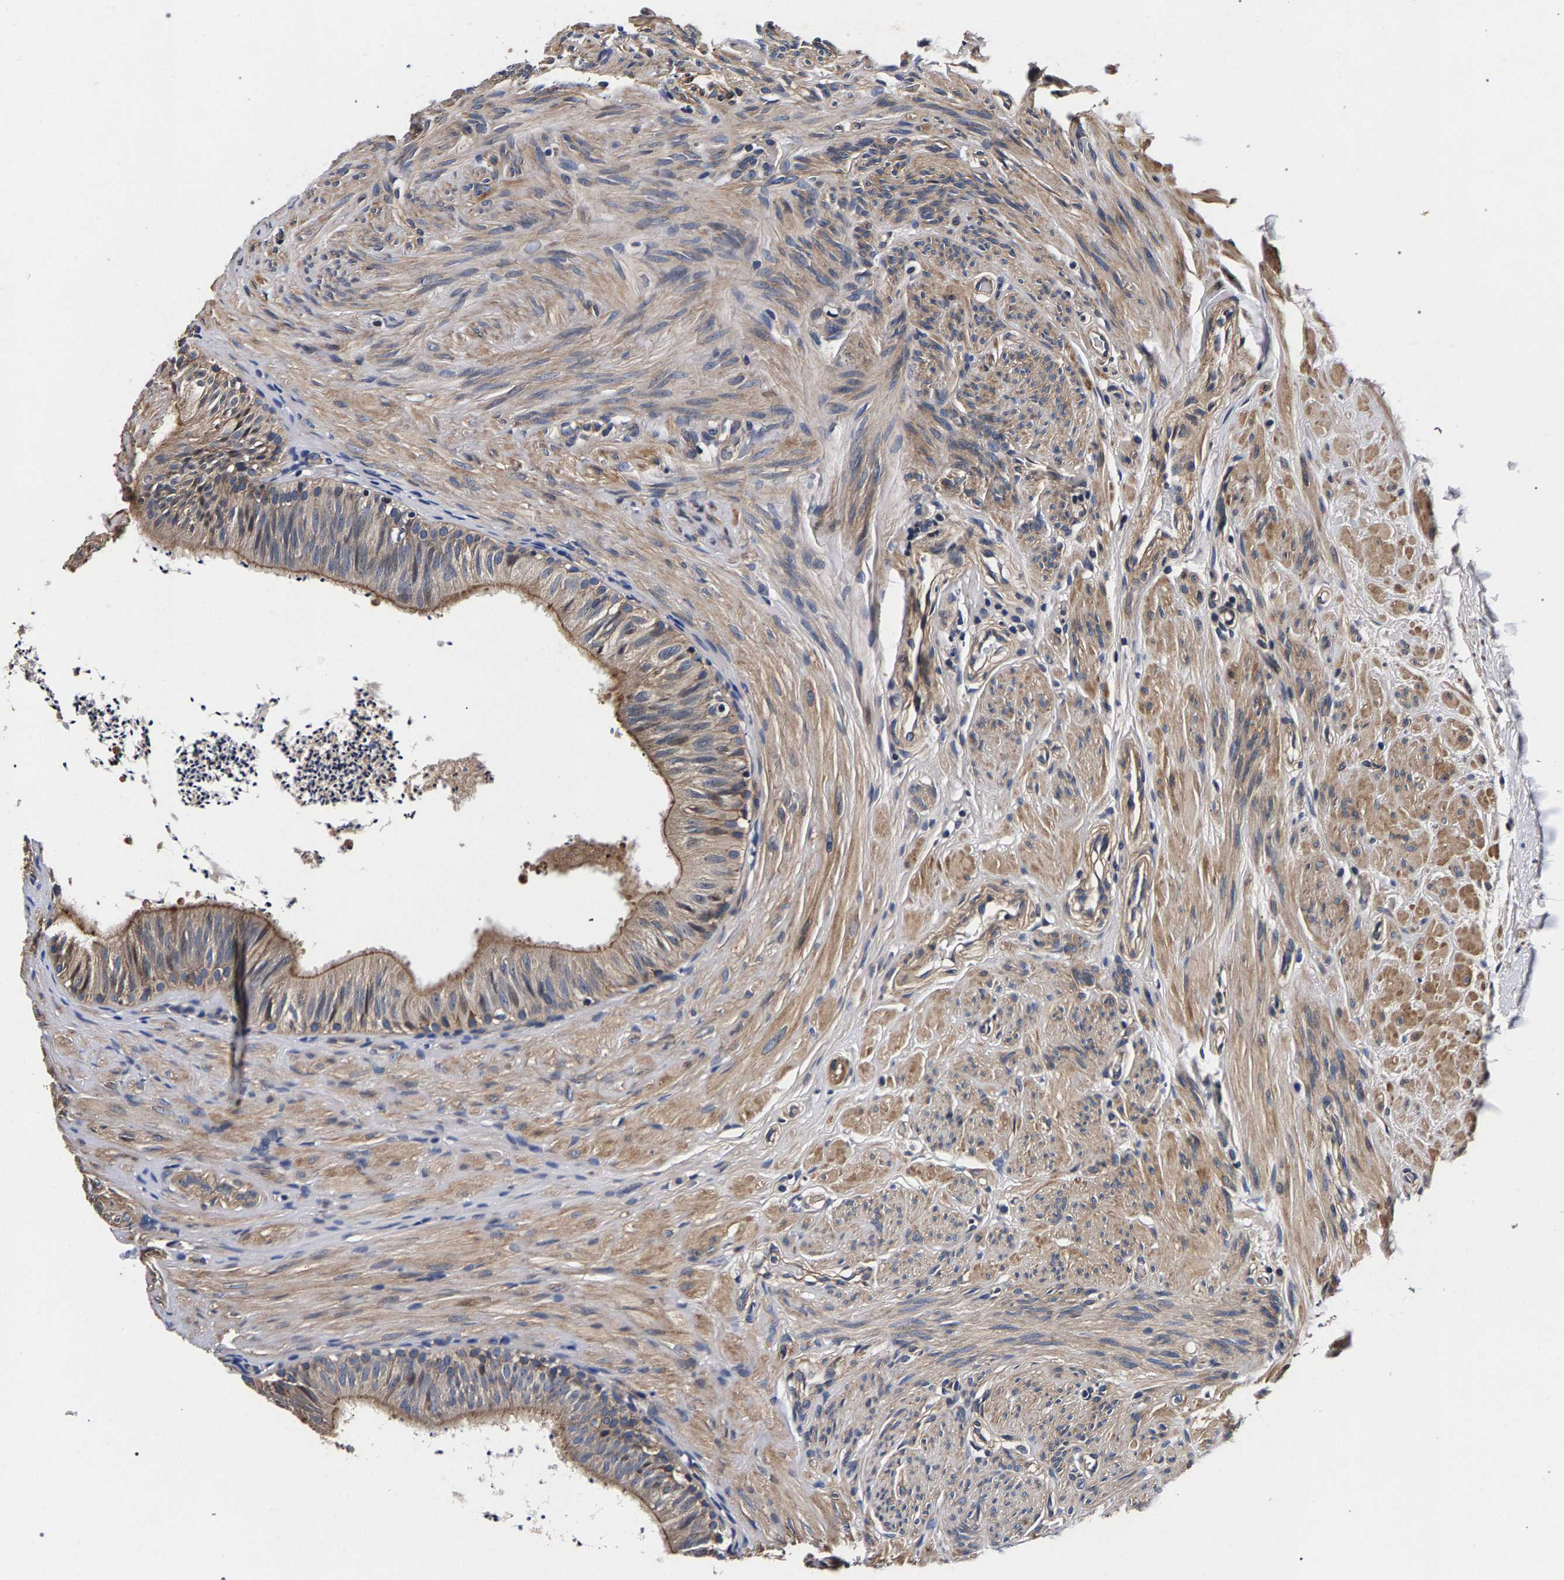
{"staining": {"intensity": "moderate", "quantity": ">75%", "location": "cytoplasmic/membranous"}, "tissue": "epididymis", "cell_type": "Glandular cells", "image_type": "normal", "snomed": [{"axis": "morphology", "description": "Normal tissue, NOS"}, {"axis": "topography", "description": "Epididymis"}], "caption": "Immunohistochemistry (IHC) of benign epididymis reveals medium levels of moderate cytoplasmic/membranous expression in about >75% of glandular cells.", "gene": "MARCHF7", "patient": {"sex": "male", "age": 56}}